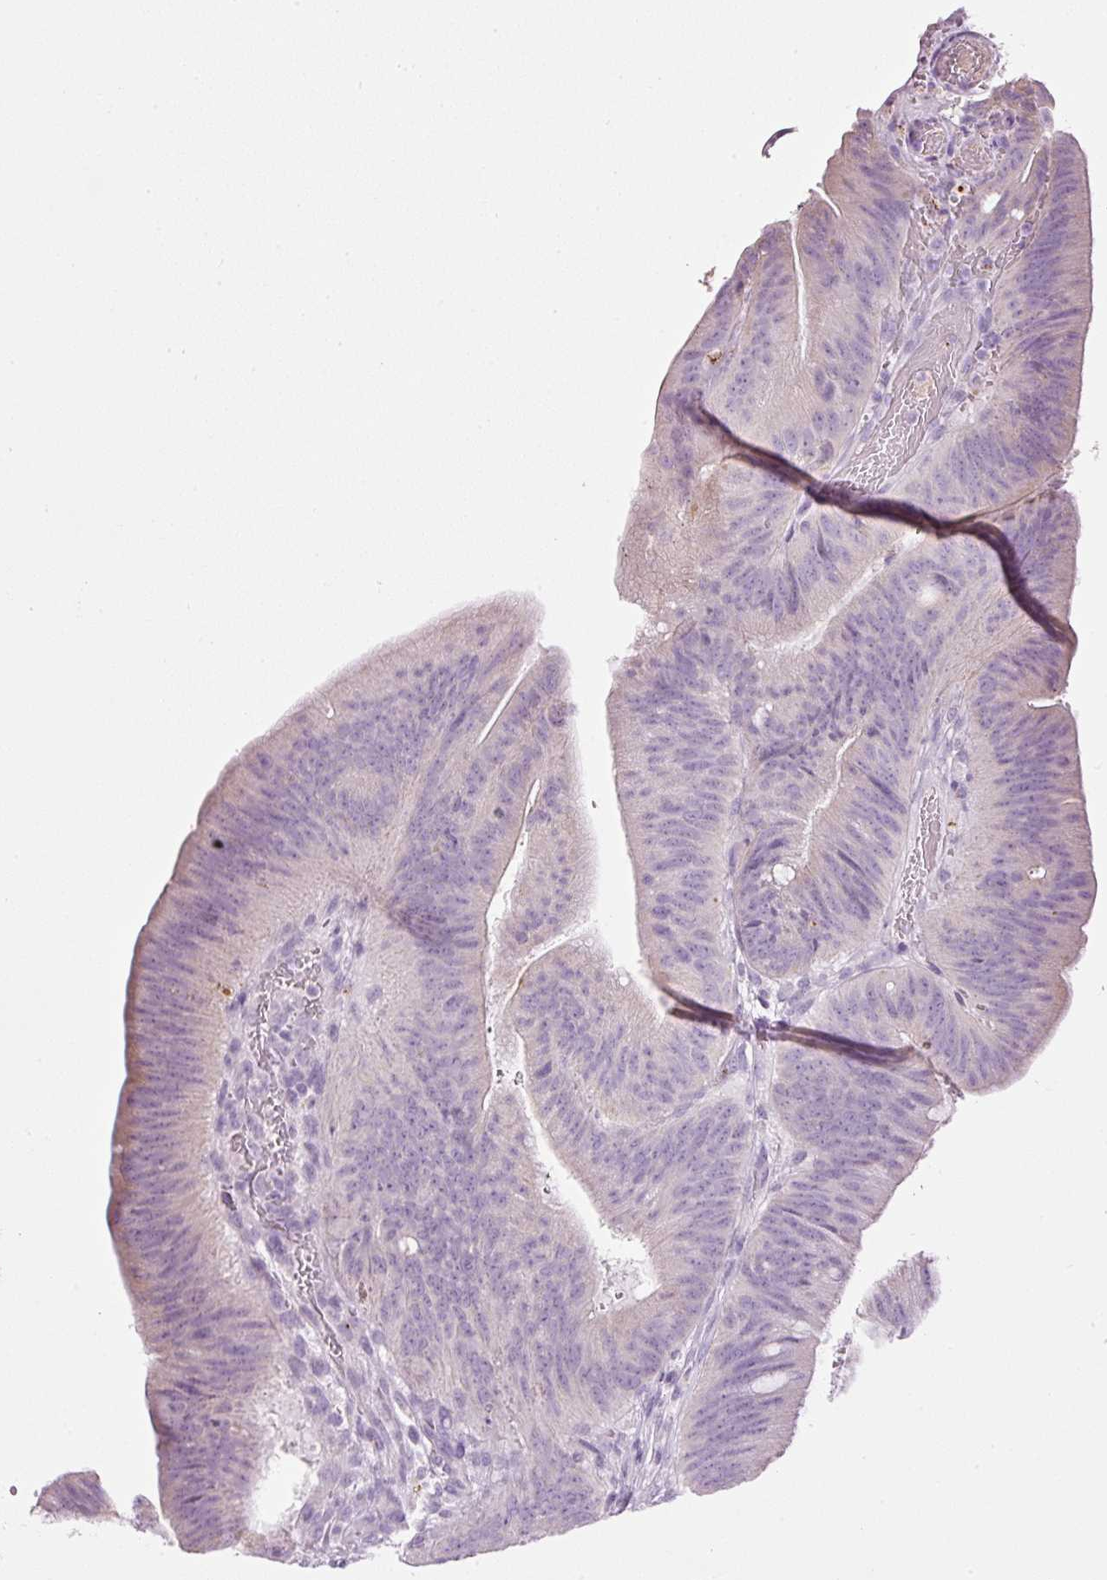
{"staining": {"intensity": "weak", "quantity": "<25%", "location": "cytoplasmic/membranous"}, "tissue": "colorectal cancer", "cell_type": "Tumor cells", "image_type": "cancer", "snomed": [{"axis": "morphology", "description": "Adenocarcinoma, NOS"}, {"axis": "topography", "description": "Colon"}], "caption": "The photomicrograph demonstrates no significant expression in tumor cells of colorectal adenocarcinoma.", "gene": "CARD16", "patient": {"sex": "female", "age": 43}}